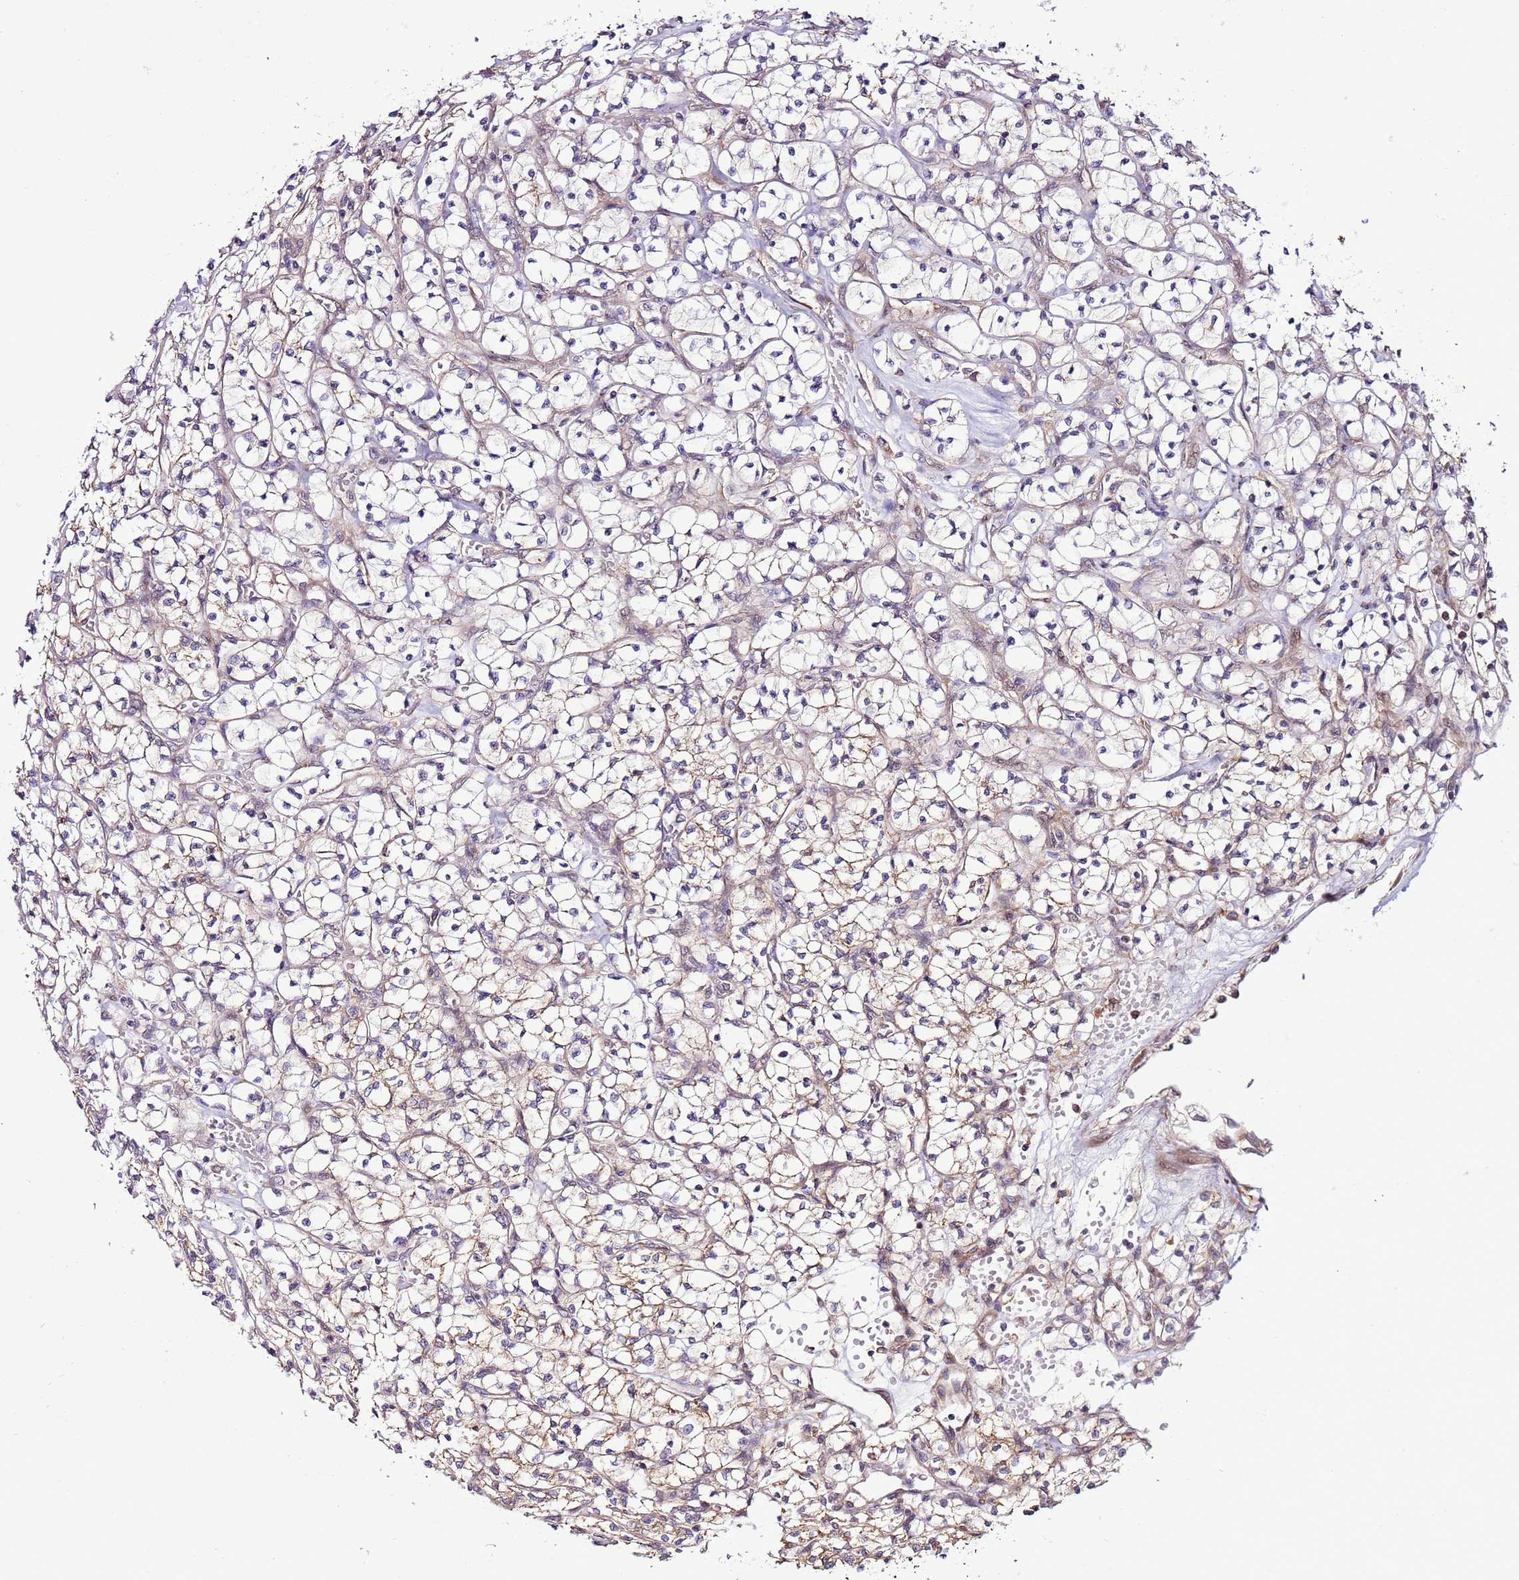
{"staining": {"intensity": "weak", "quantity": "25%-75%", "location": "cytoplasmic/membranous"}, "tissue": "renal cancer", "cell_type": "Tumor cells", "image_type": "cancer", "snomed": [{"axis": "morphology", "description": "Adenocarcinoma, NOS"}, {"axis": "topography", "description": "Kidney"}], "caption": "A brown stain shows weak cytoplasmic/membranous positivity of a protein in human renal cancer tumor cells.", "gene": "SCARA3", "patient": {"sex": "female", "age": 64}}